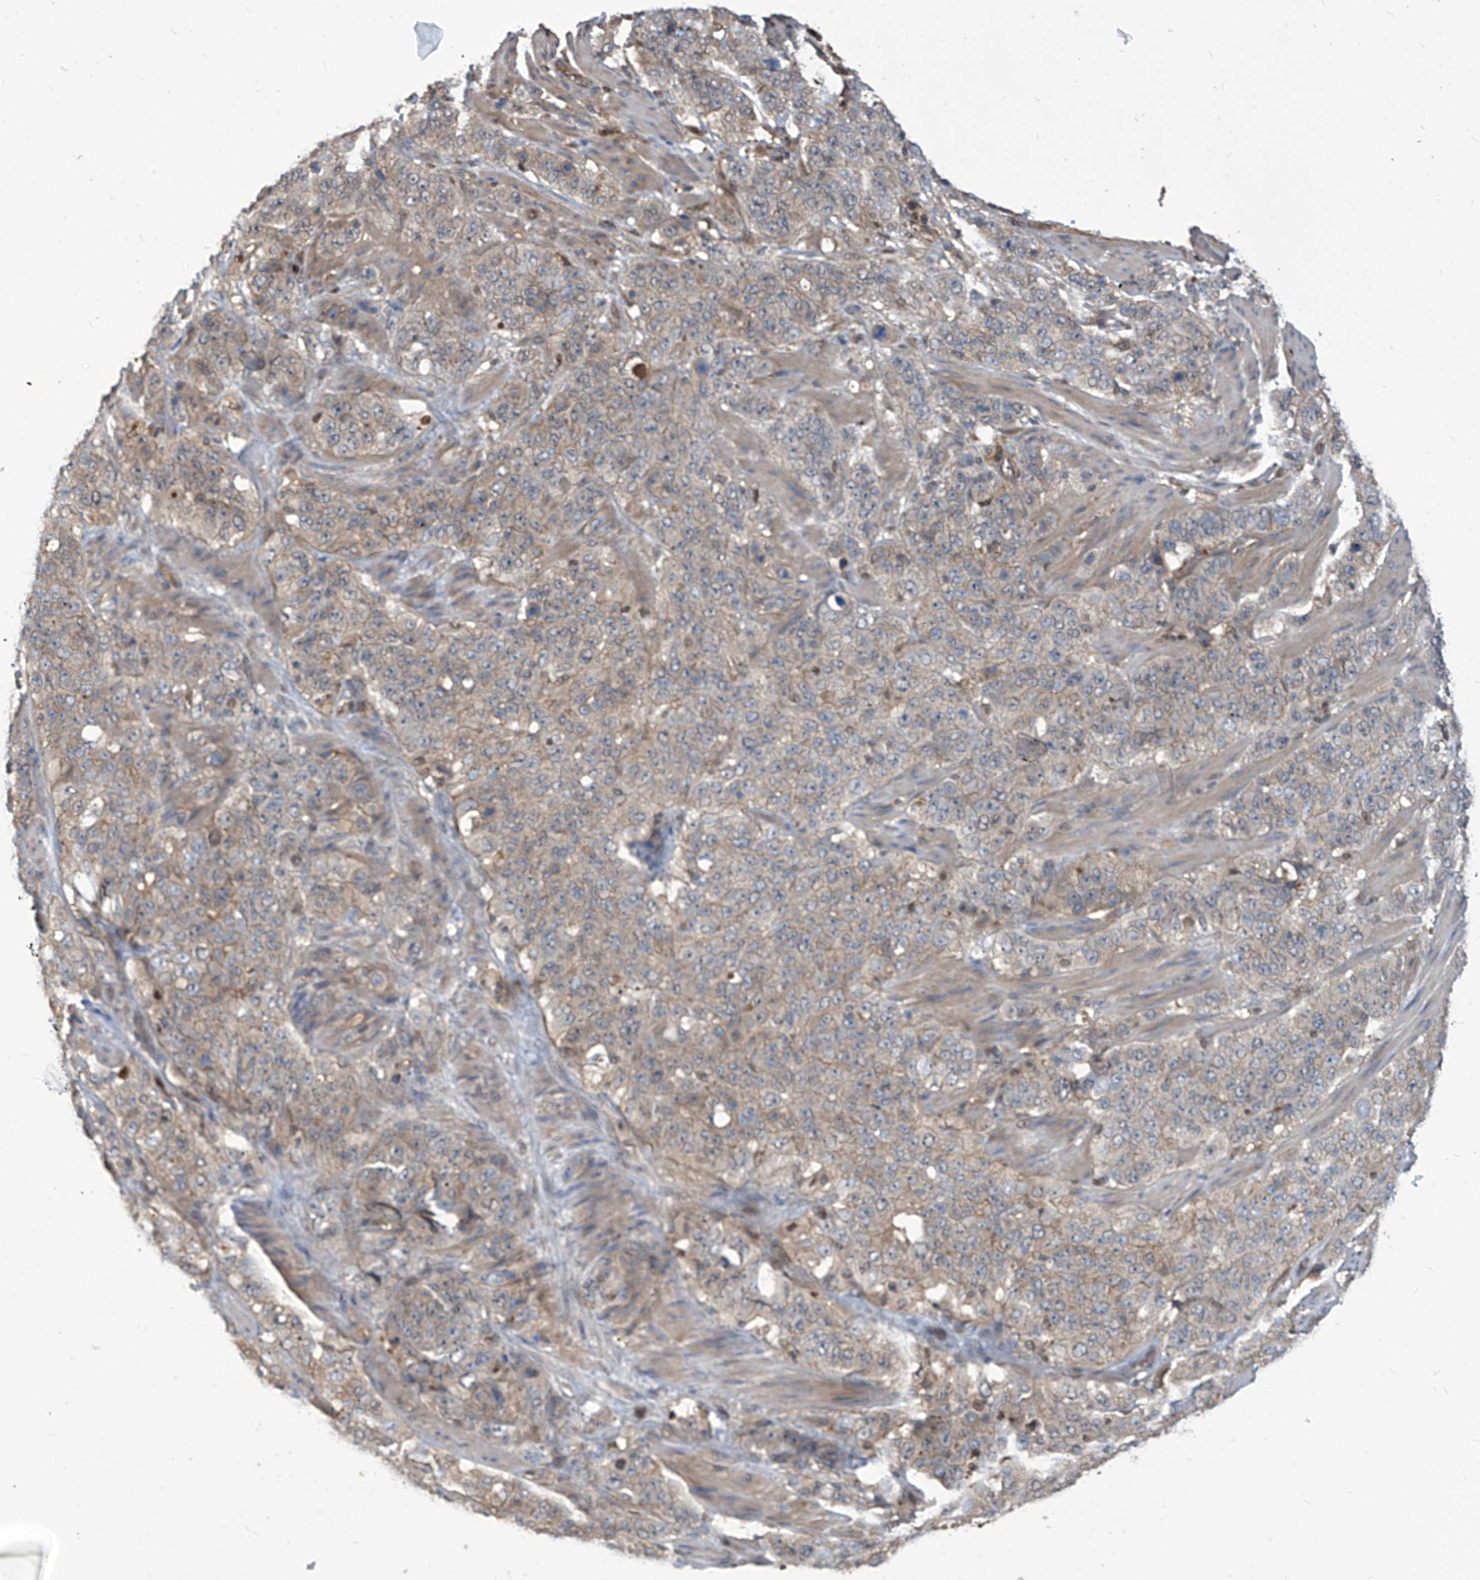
{"staining": {"intensity": "weak", "quantity": "25%-75%", "location": "cytoplasmic/membranous"}, "tissue": "stomach cancer", "cell_type": "Tumor cells", "image_type": "cancer", "snomed": [{"axis": "morphology", "description": "Adenocarcinoma, NOS"}, {"axis": "topography", "description": "Stomach"}], "caption": "Immunohistochemistry (IHC) micrograph of neoplastic tissue: adenocarcinoma (stomach) stained using immunohistochemistry (IHC) exhibits low levels of weak protein expression localized specifically in the cytoplasmic/membranous of tumor cells, appearing as a cytoplasmic/membranous brown color.", "gene": "PSMB1", "patient": {"sex": "male", "age": 48}}